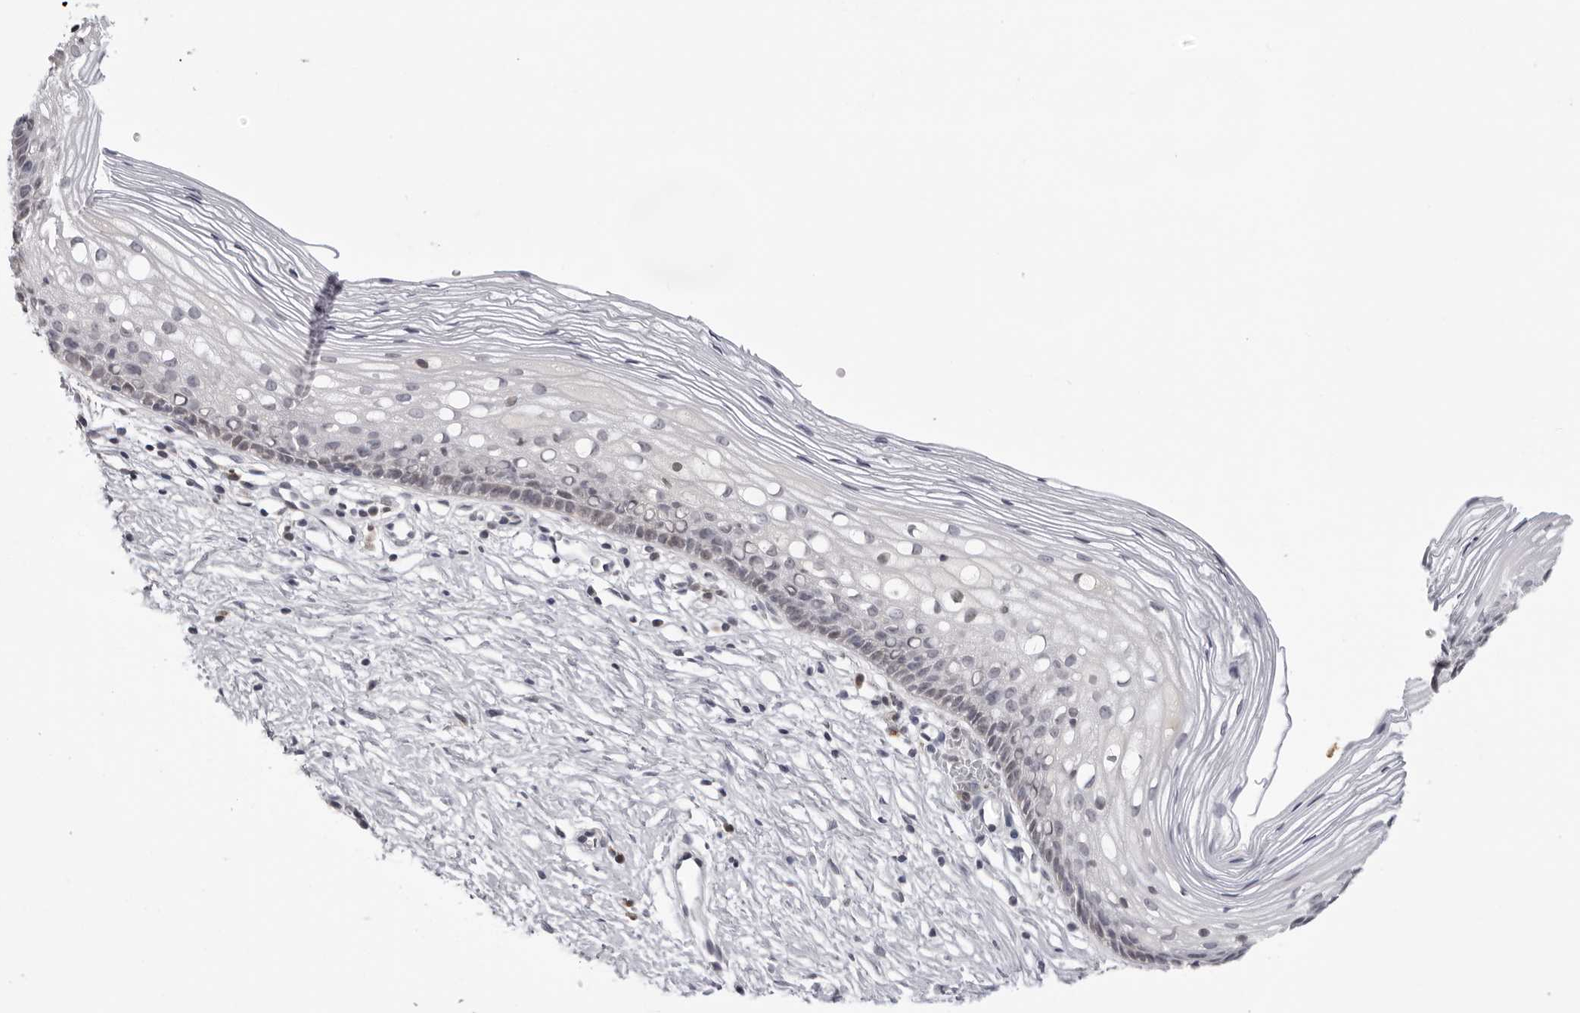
{"staining": {"intensity": "weak", "quantity": "<25%", "location": "cytoplasmic/membranous"}, "tissue": "cervix", "cell_type": "Glandular cells", "image_type": "normal", "snomed": [{"axis": "morphology", "description": "Normal tissue, NOS"}, {"axis": "topography", "description": "Cervix"}], "caption": "High magnification brightfield microscopy of normal cervix stained with DAB (3,3'-diaminobenzidine) (brown) and counterstained with hematoxylin (blue): glandular cells show no significant positivity.", "gene": "ACP6", "patient": {"sex": "female", "age": 27}}